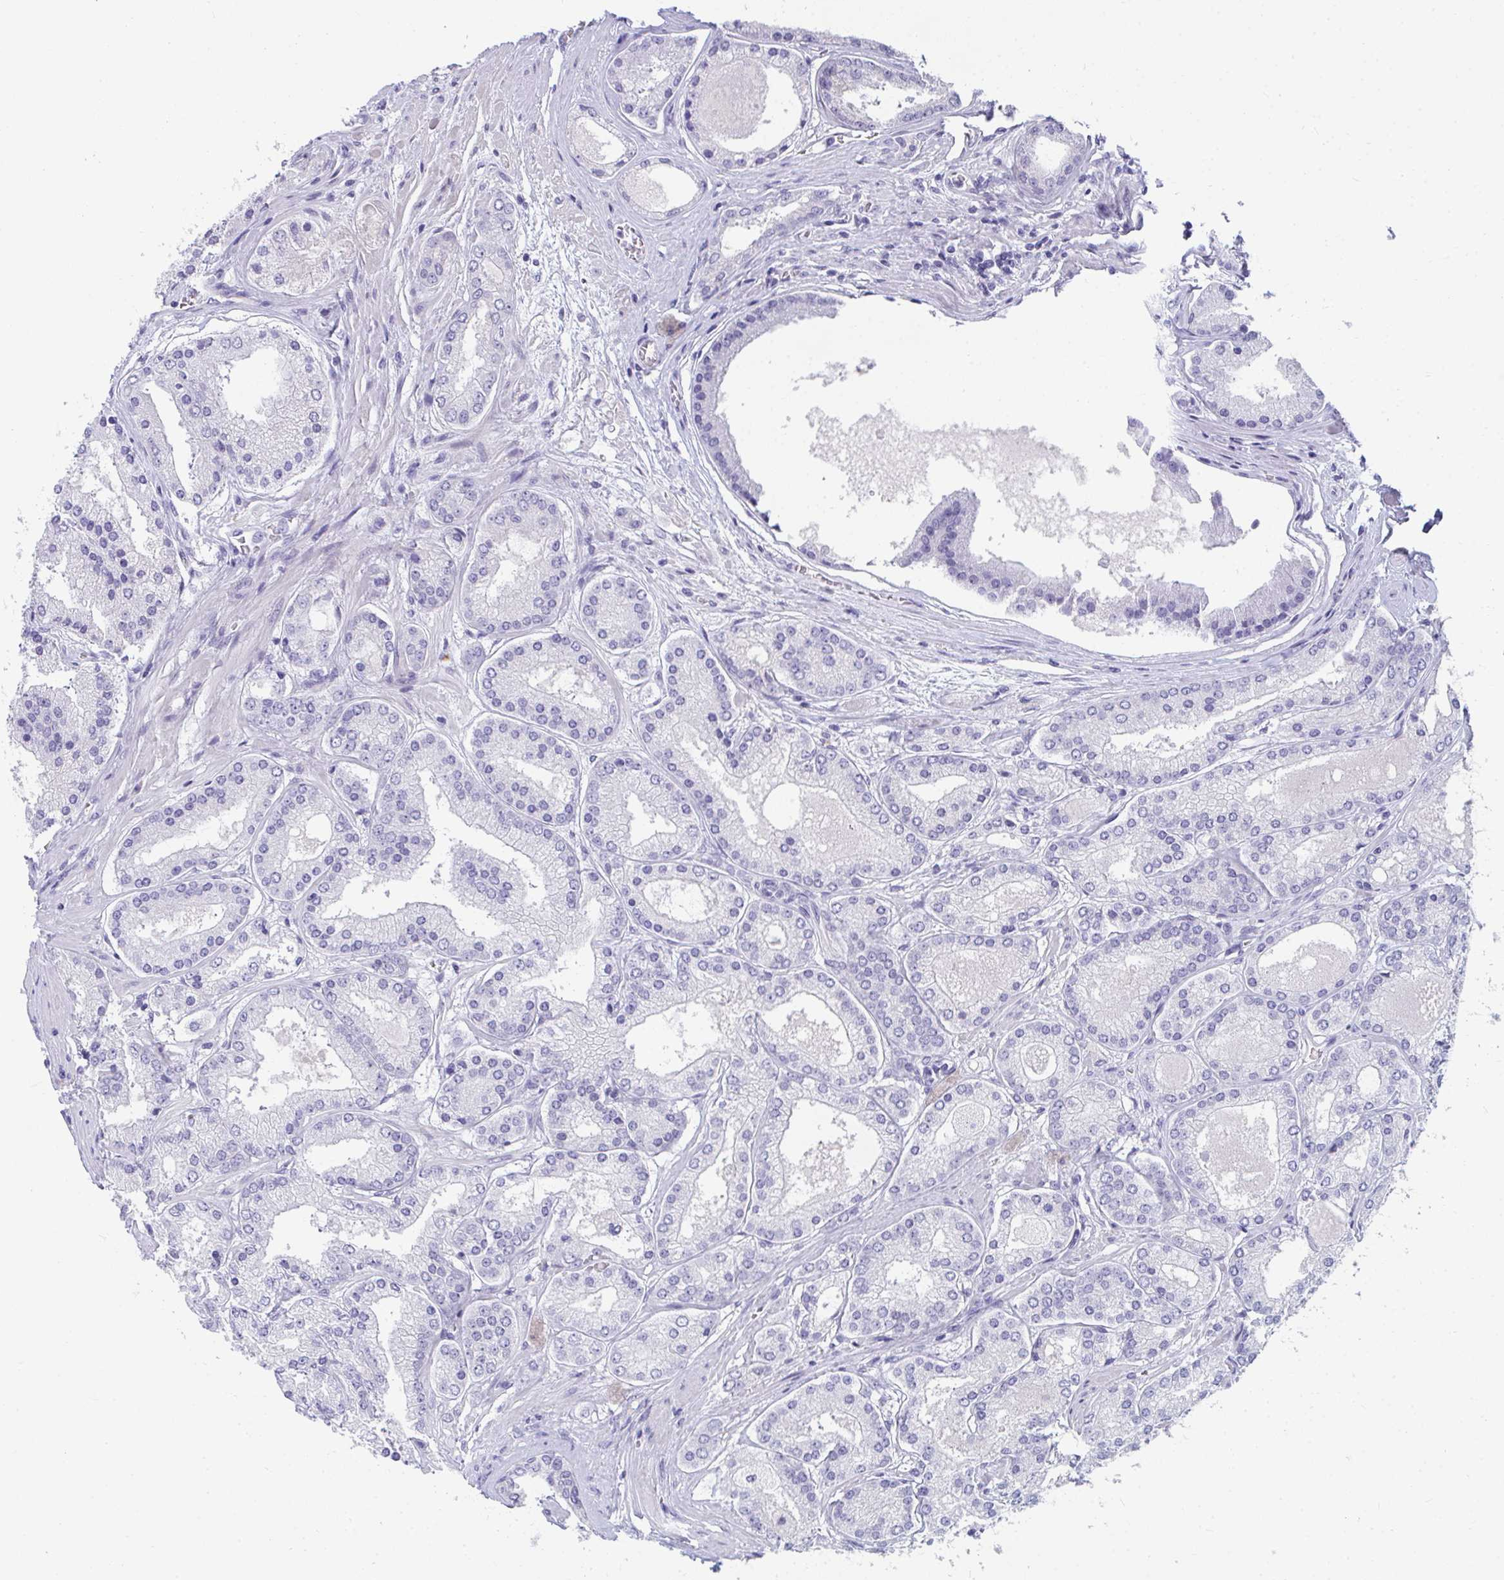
{"staining": {"intensity": "negative", "quantity": "none", "location": "none"}, "tissue": "prostate cancer", "cell_type": "Tumor cells", "image_type": "cancer", "snomed": [{"axis": "morphology", "description": "Adenocarcinoma, High grade"}, {"axis": "topography", "description": "Prostate"}], "caption": "A histopathology image of adenocarcinoma (high-grade) (prostate) stained for a protein shows no brown staining in tumor cells.", "gene": "TTC30B", "patient": {"sex": "male", "age": 67}}